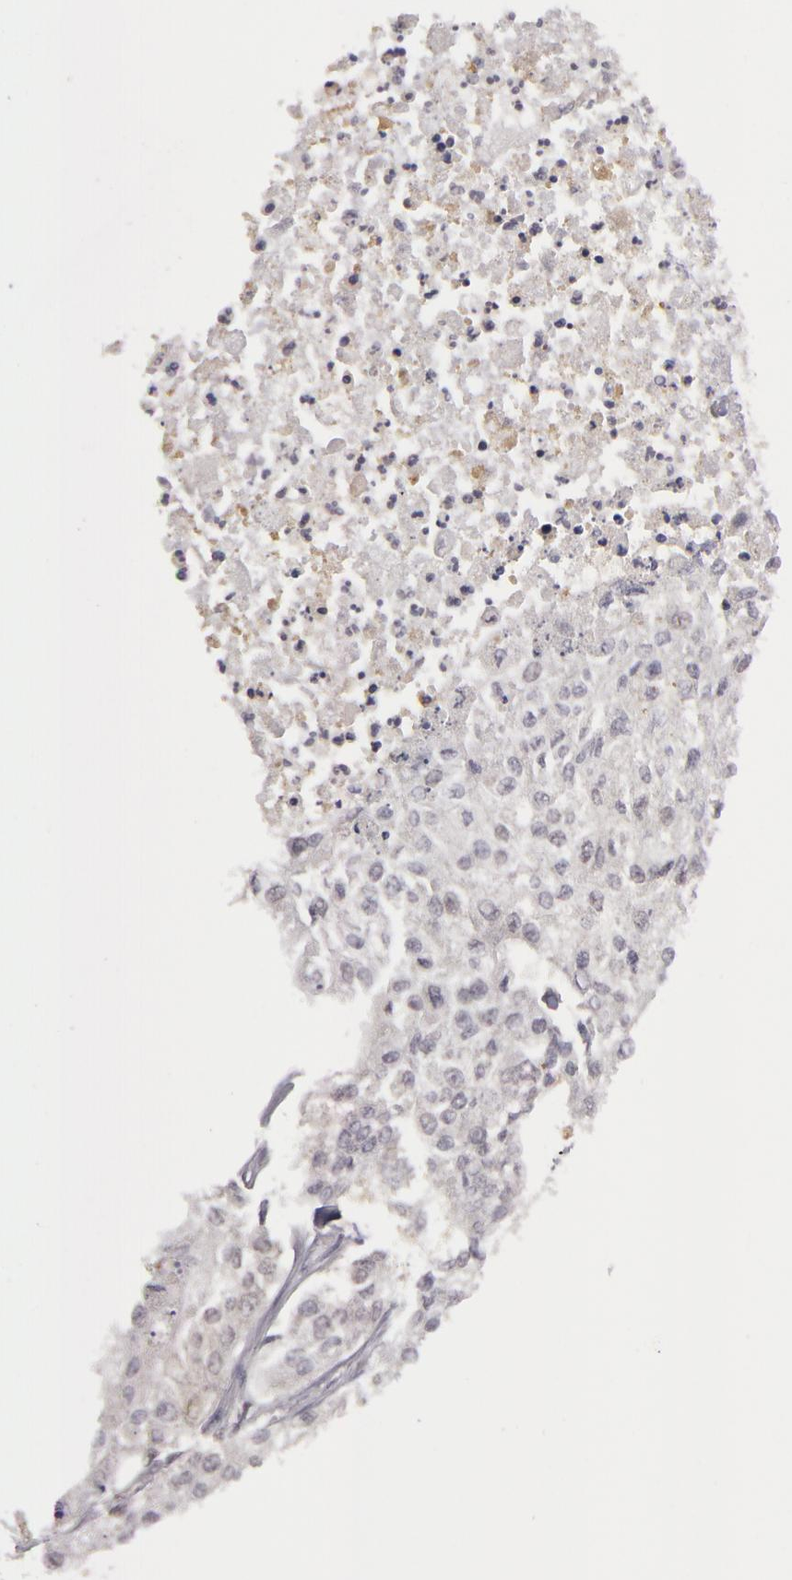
{"staining": {"intensity": "negative", "quantity": "none", "location": "none"}, "tissue": "lung cancer", "cell_type": "Tumor cells", "image_type": "cancer", "snomed": [{"axis": "morphology", "description": "Squamous cell carcinoma, NOS"}, {"axis": "topography", "description": "Lung"}], "caption": "Tumor cells are negative for protein expression in human lung cancer. (Stains: DAB (3,3'-diaminobenzidine) IHC with hematoxylin counter stain, Microscopy: brightfield microscopy at high magnification).", "gene": "GNPDA1", "patient": {"sex": "male", "age": 75}}